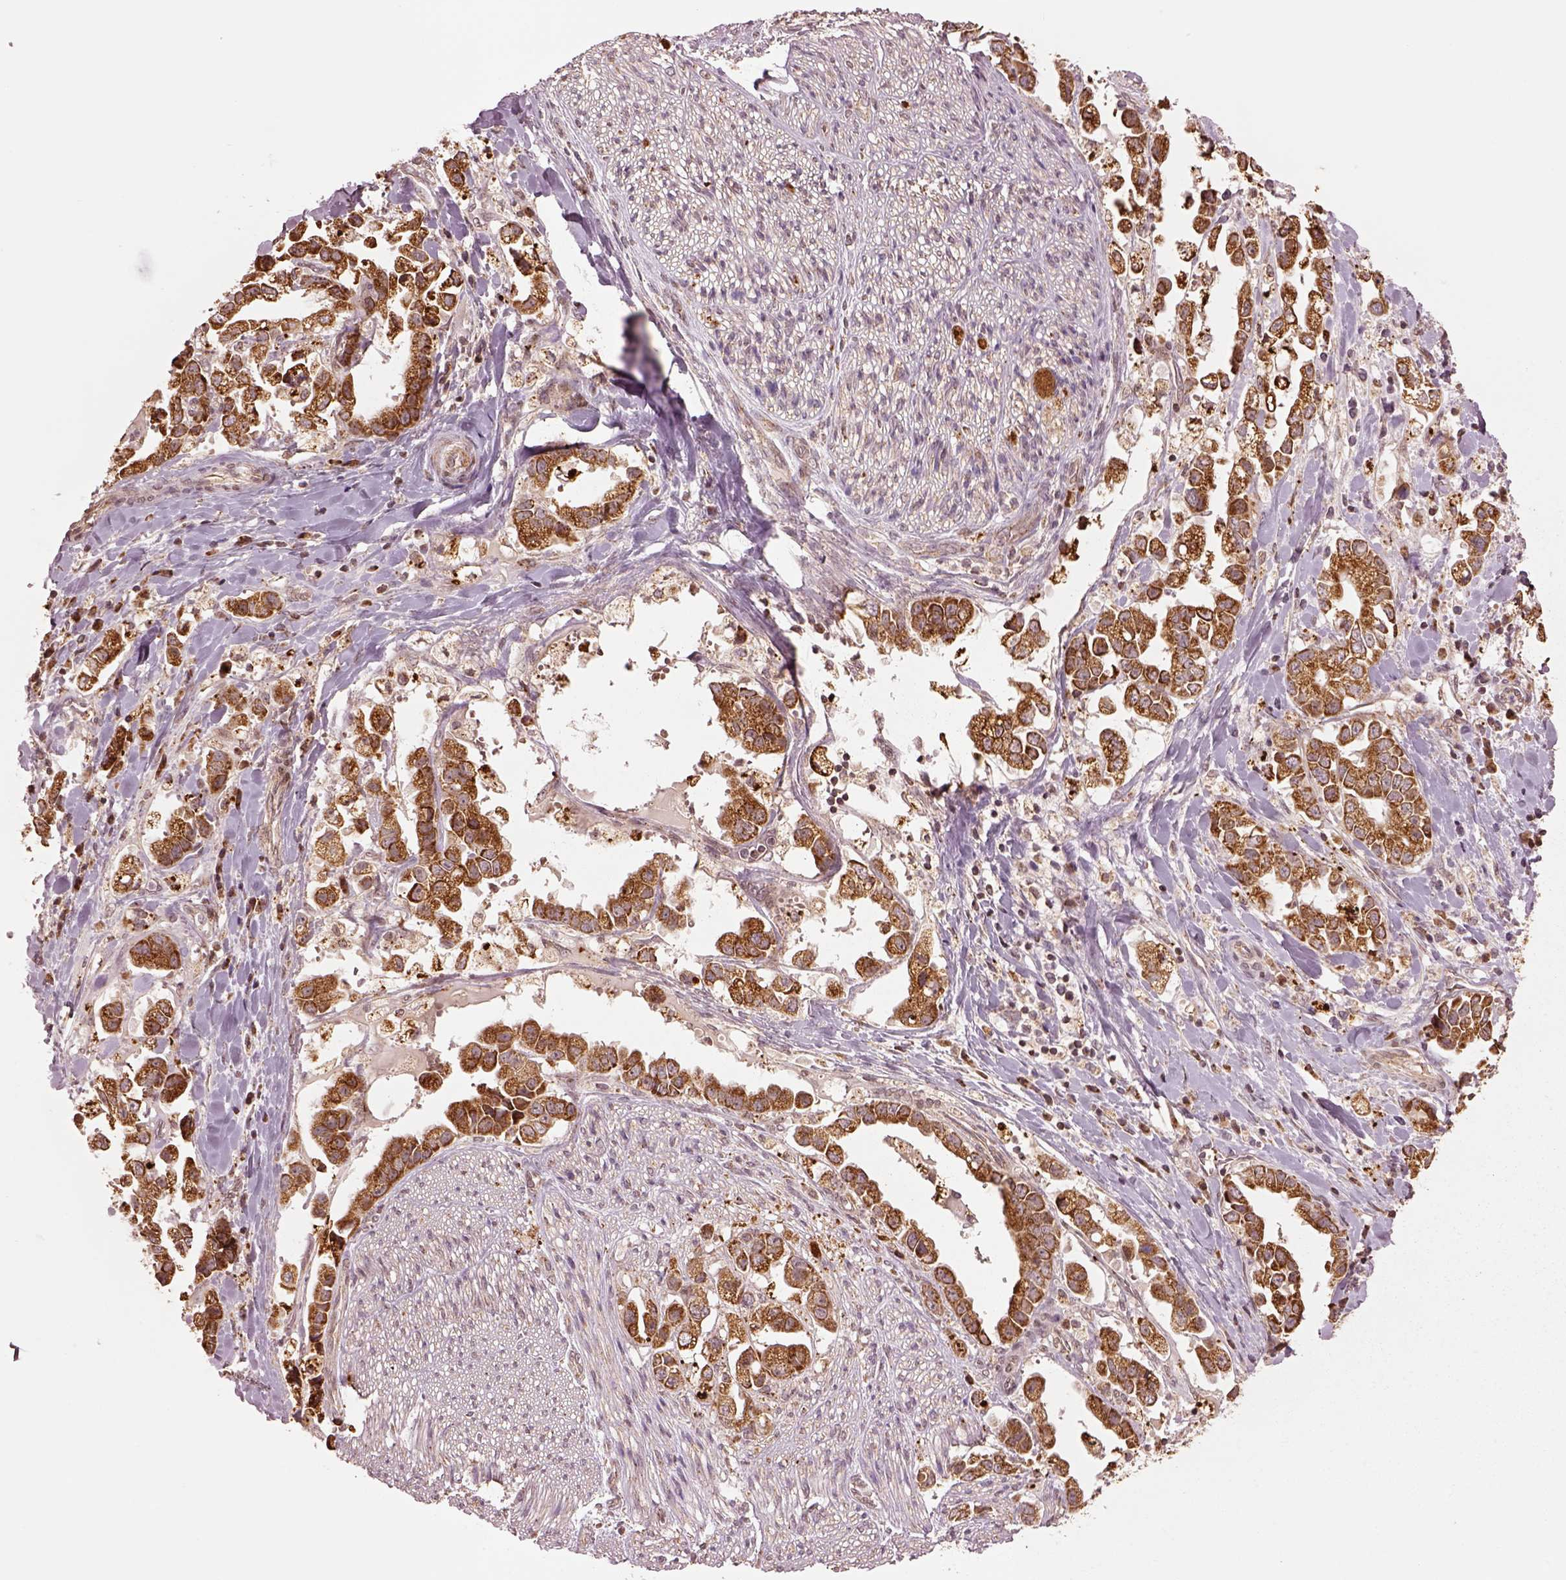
{"staining": {"intensity": "moderate", "quantity": ">75%", "location": "cytoplasmic/membranous"}, "tissue": "stomach cancer", "cell_type": "Tumor cells", "image_type": "cancer", "snomed": [{"axis": "morphology", "description": "Adenocarcinoma, NOS"}, {"axis": "topography", "description": "Stomach"}], "caption": "Tumor cells reveal medium levels of moderate cytoplasmic/membranous expression in approximately >75% of cells in human stomach cancer (adenocarcinoma).", "gene": "SEL1L3", "patient": {"sex": "male", "age": 59}}